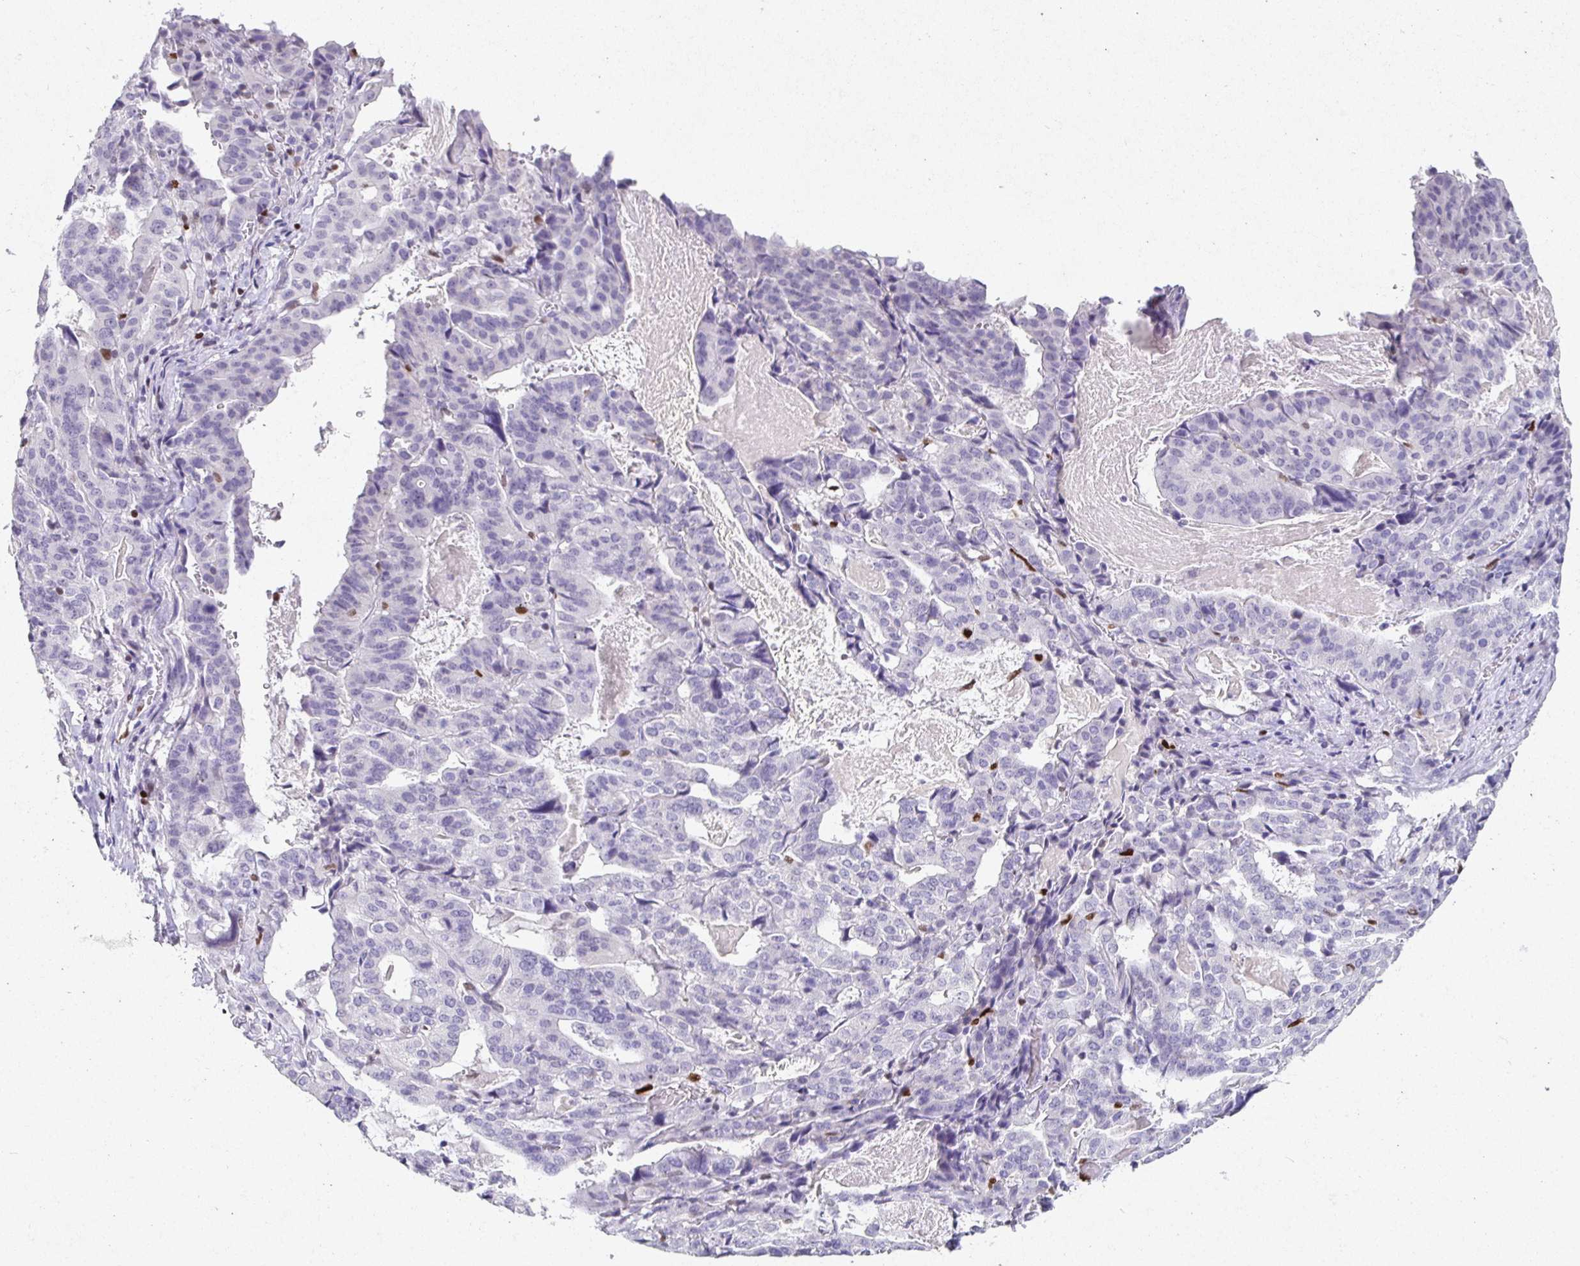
{"staining": {"intensity": "negative", "quantity": "none", "location": "none"}, "tissue": "stomach cancer", "cell_type": "Tumor cells", "image_type": "cancer", "snomed": [{"axis": "morphology", "description": "Adenocarcinoma, NOS"}, {"axis": "topography", "description": "Stomach"}], "caption": "The histopathology image demonstrates no significant positivity in tumor cells of stomach cancer. (Brightfield microscopy of DAB immunohistochemistry at high magnification).", "gene": "SATB1", "patient": {"sex": "male", "age": 48}}